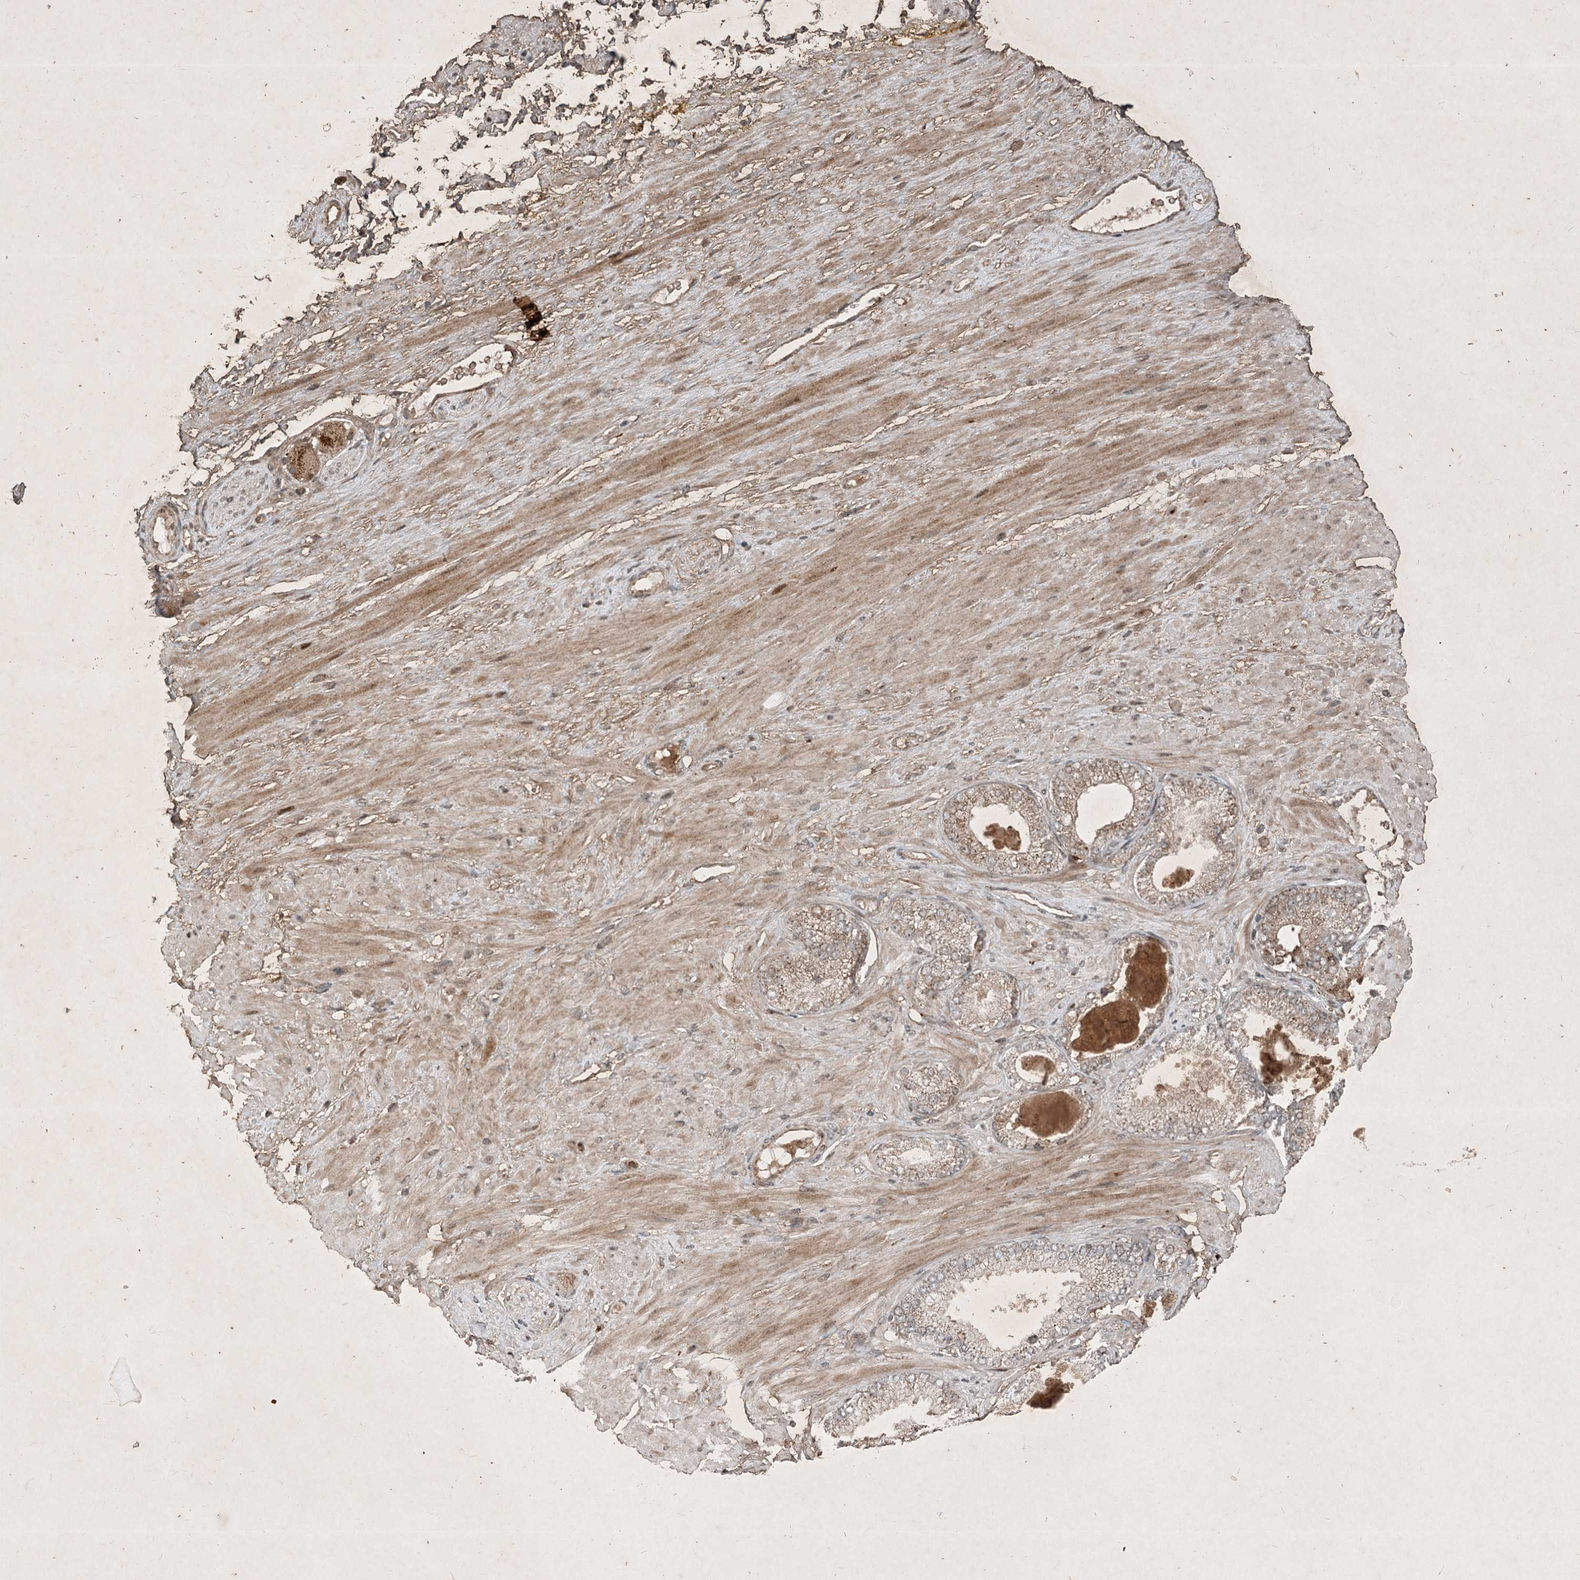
{"staining": {"intensity": "weak", "quantity": ">75%", "location": "cytoplasmic/membranous"}, "tissue": "adipose tissue", "cell_type": "Adipocytes", "image_type": "normal", "snomed": [{"axis": "morphology", "description": "Normal tissue, NOS"}, {"axis": "morphology", "description": "Adenocarcinoma, Low grade"}, {"axis": "topography", "description": "Prostate"}, {"axis": "topography", "description": "Peripheral nerve tissue"}], "caption": "An immunohistochemistry image of unremarkable tissue is shown. Protein staining in brown highlights weak cytoplasmic/membranous positivity in adipose tissue within adipocytes.", "gene": "UNC93A", "patient": {"sex": "male", "age": 63}}